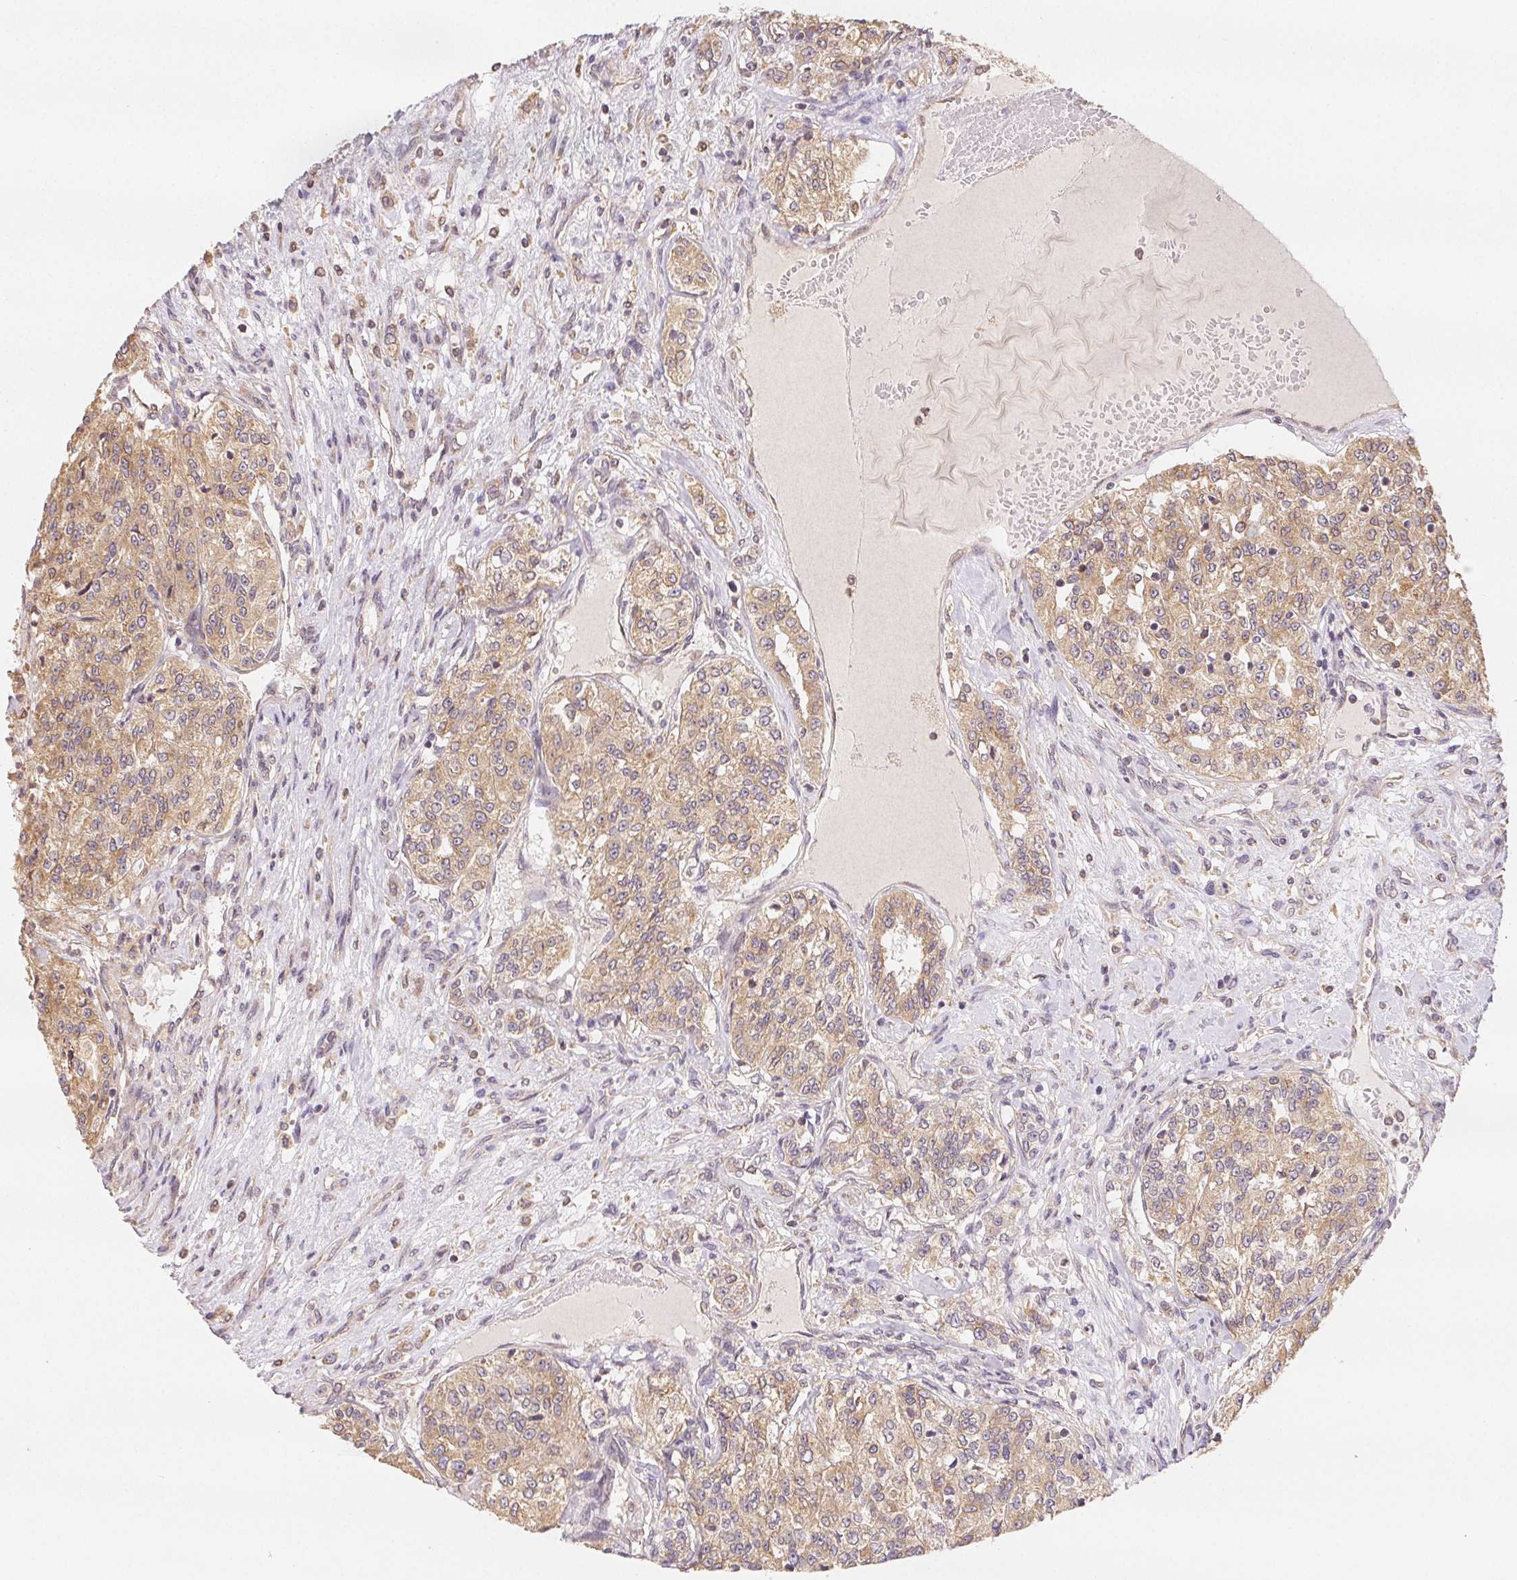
{"staining": {"intensity": "weak", "quantity": ">75%", "location": "cytoplasmic/membranous"}, "tissue": "renal cancer", "cell_type": "Tumor cells", "image_type": "cancer", "snomed": [{"axis": "morphology", "description": "Adenocarcinoma, NOS"}, {"axis": "topography", "description": "Kidney"}], "caption": "Immunohistochemistry micrograph of human renal cancer stained for a protein (brown), which exhibits low levels of weak cytoplasmic/membranous staining in about >75% of tumor cells.", "gene": "SEZ6L2", "patient": {"sex": "female", "age": 63}}